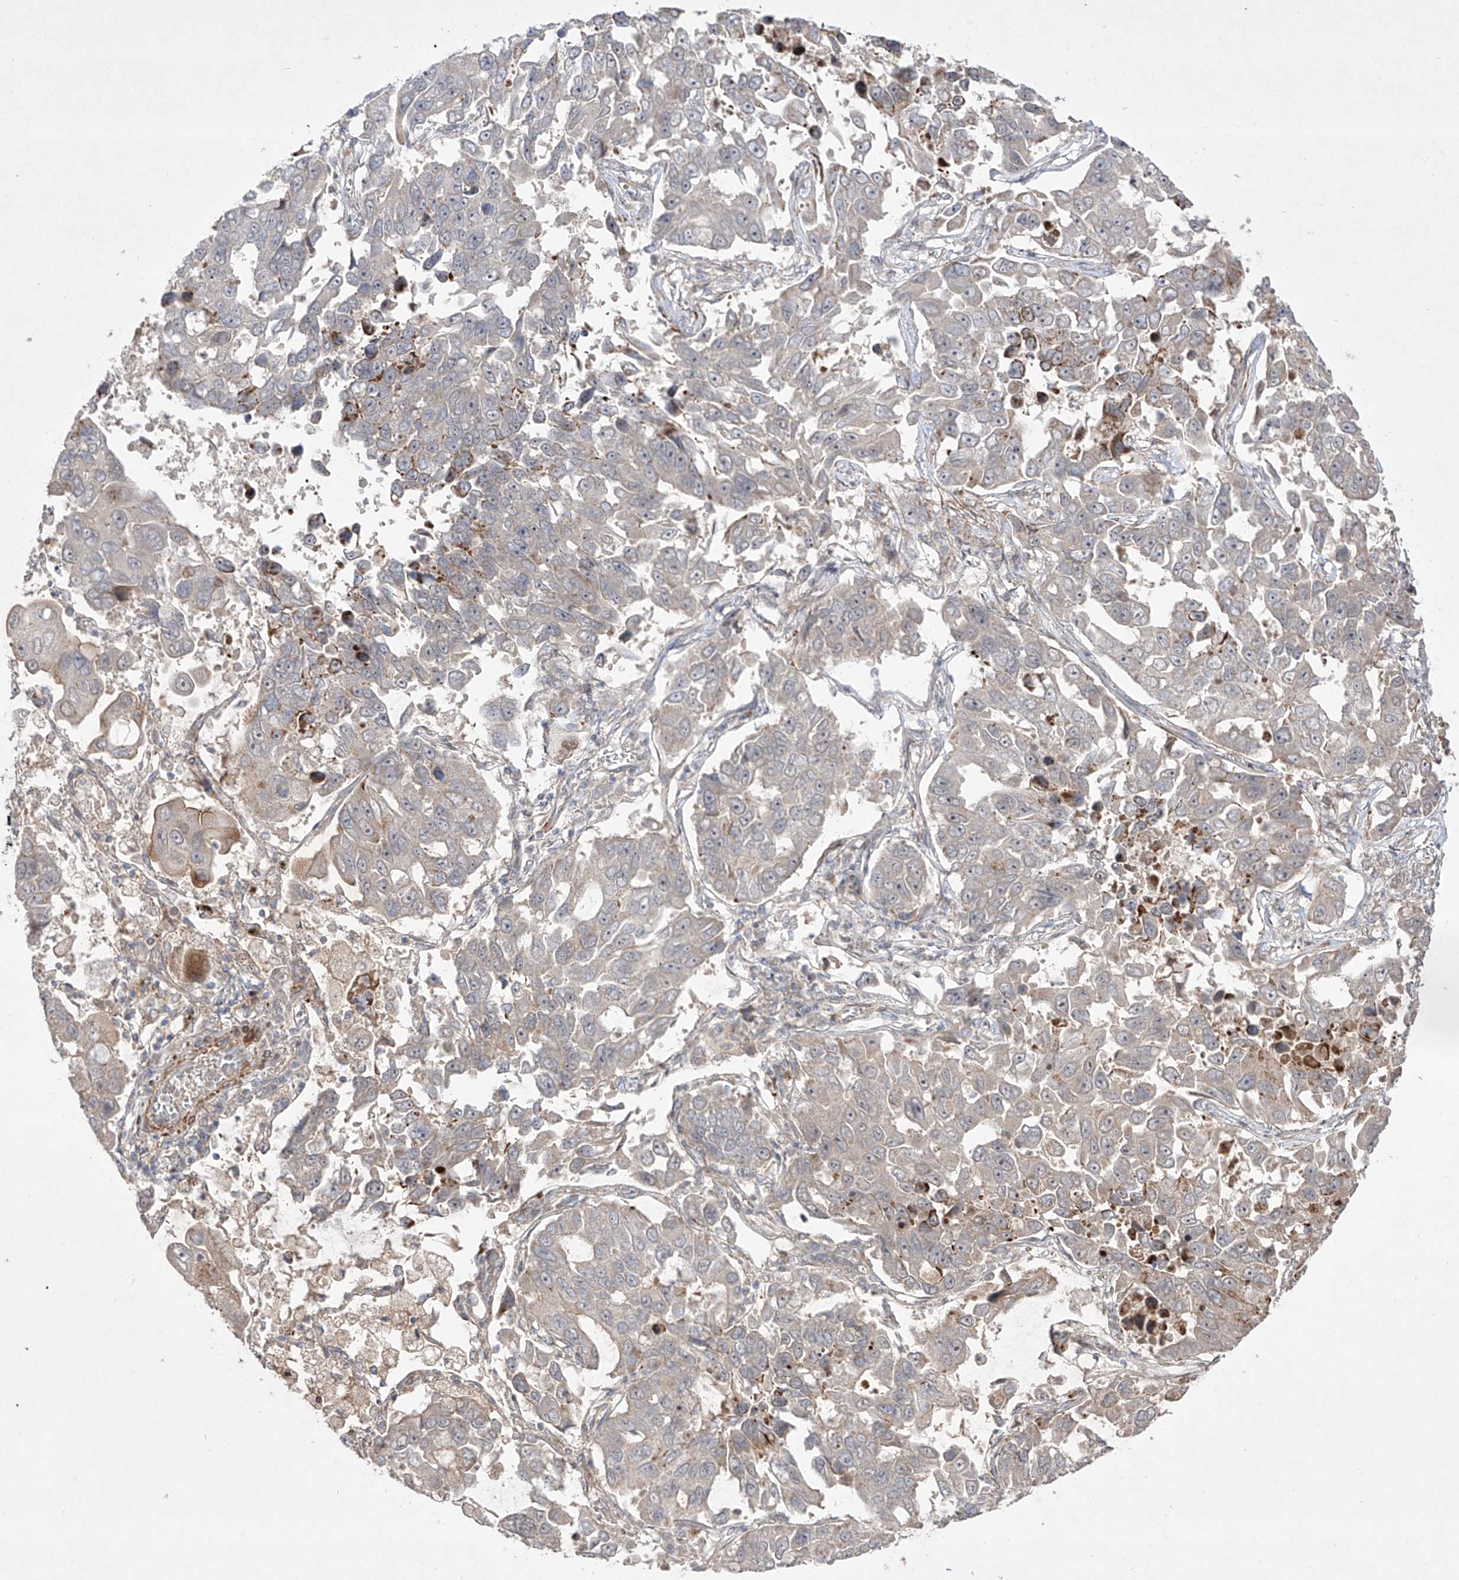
{"staining": {"intensity": "negative", "quantity": "none", "location": "none"}, "tissue": "lung cancer", "cell_type": "Tumor cells", "image_type": "cancer", "snomed": [{"axis": "morphology", "description": "Adenocarcinoma, NOS"}, {"axis": "topography", "description": "Lung"}], "caption": "Immunohistochemistry (IHC) micrograph of neoplastic tissue: lung cancer (adenocarcinoma) stained with DAB (3,3'-diaminobenzidine) exhibits no significant protein staining in tumor cells. (DAB (3,3'-diaminobenzidine) immunohistochemistry, high magnification).", "gene": "KDM1B", "patient": {"sex": "male", "age": 64}}